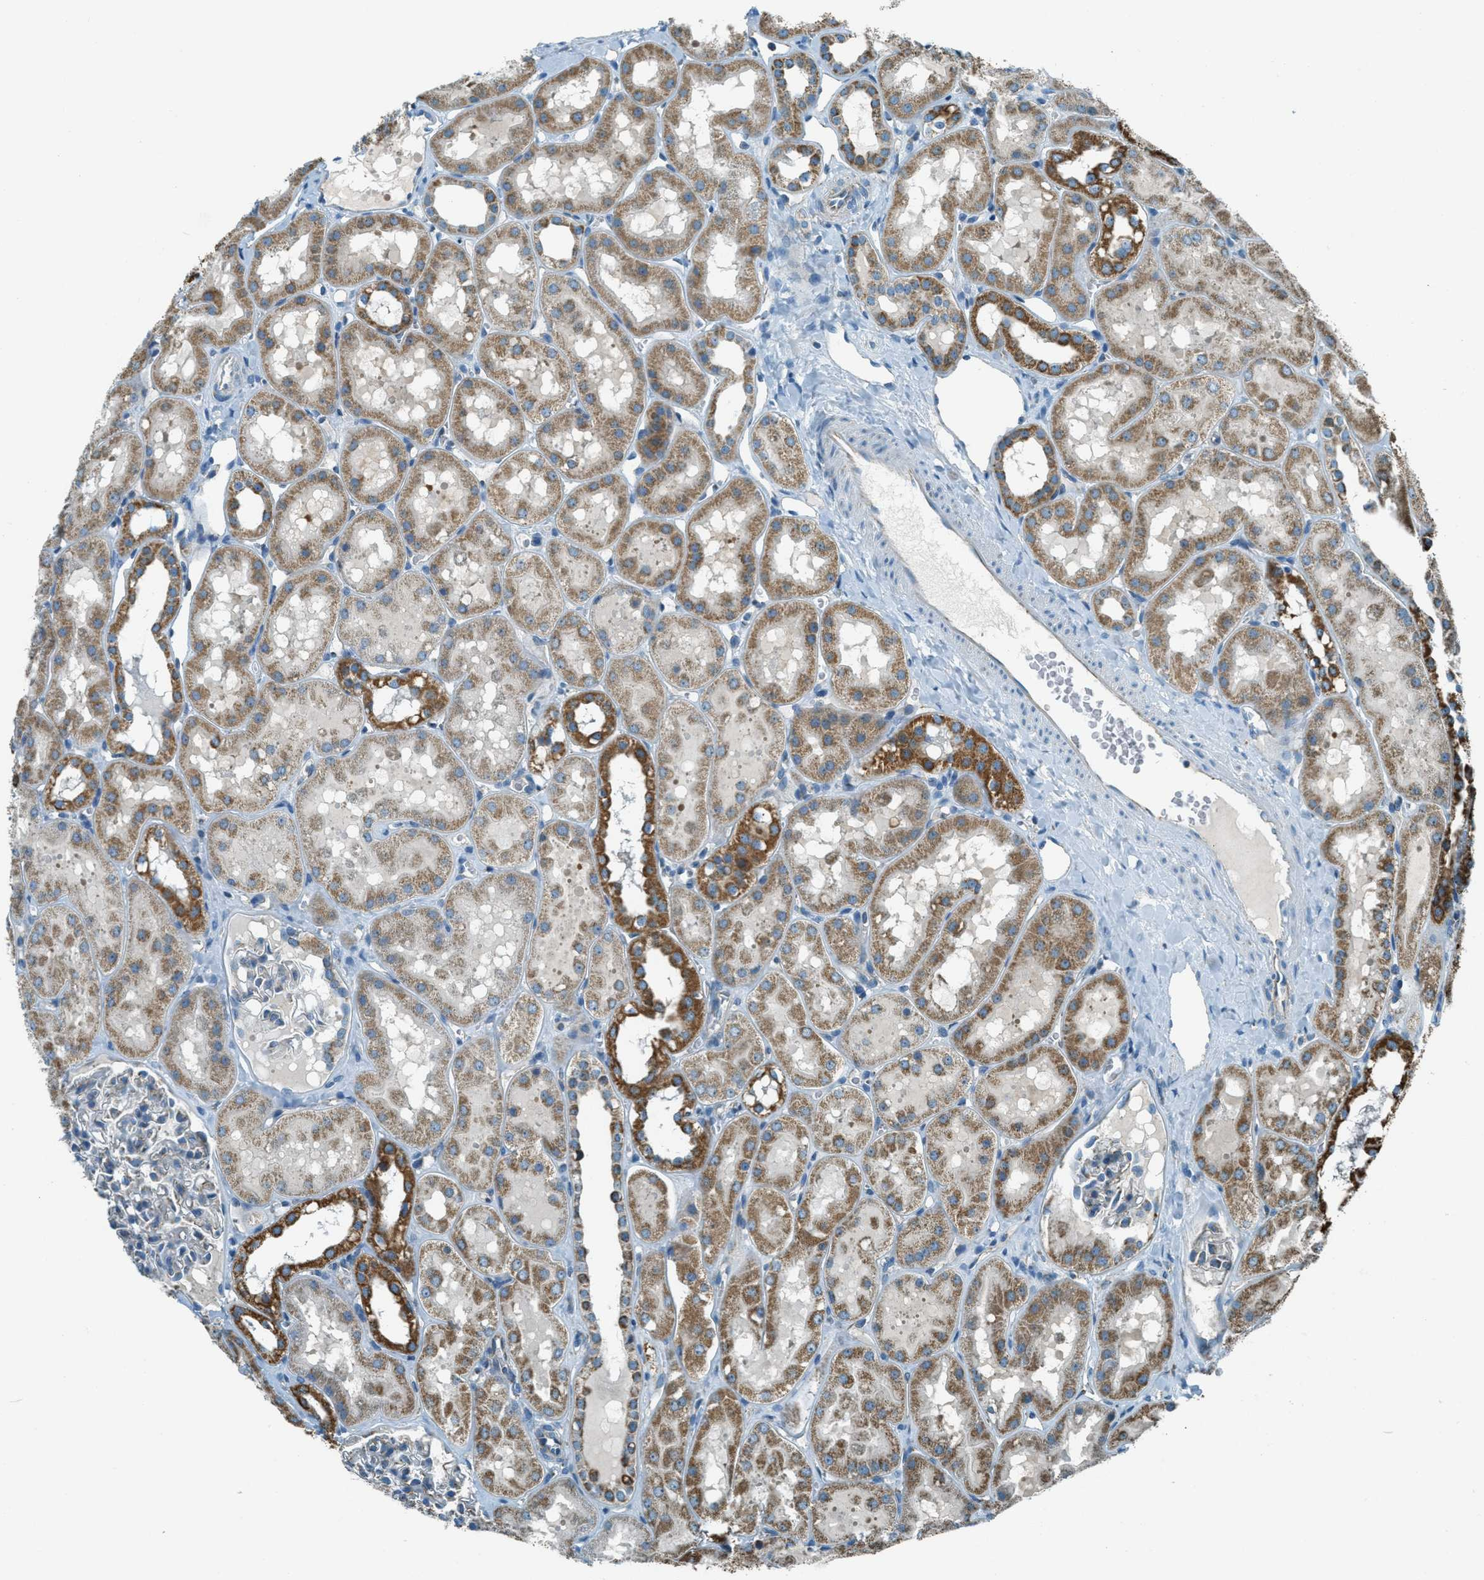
{"staining": {"intensity": "weak", "quantity": "<25%", "location": "cytoplasmic/membranous"}, "tissue": "kidney", "cell_type": "Cells in glomeruli", "image_type": "normal", "snomed": [{"axis": "morphology", "description": "Normal tissue, NOS"}, {"axis": "topography", "description": "Kidney"}, {"axis": "topography", "description": "Urinary bladder"}], "caption": "Kidney was stained to show a protein in brown. There is no significant staining in cells in glomeruli. (DAB immunohistochemistry (IHC) visualized using brightfield microscopy, high magnification).", "gene": "CHST15", "patient": {"sex": "male", "age": 16}}